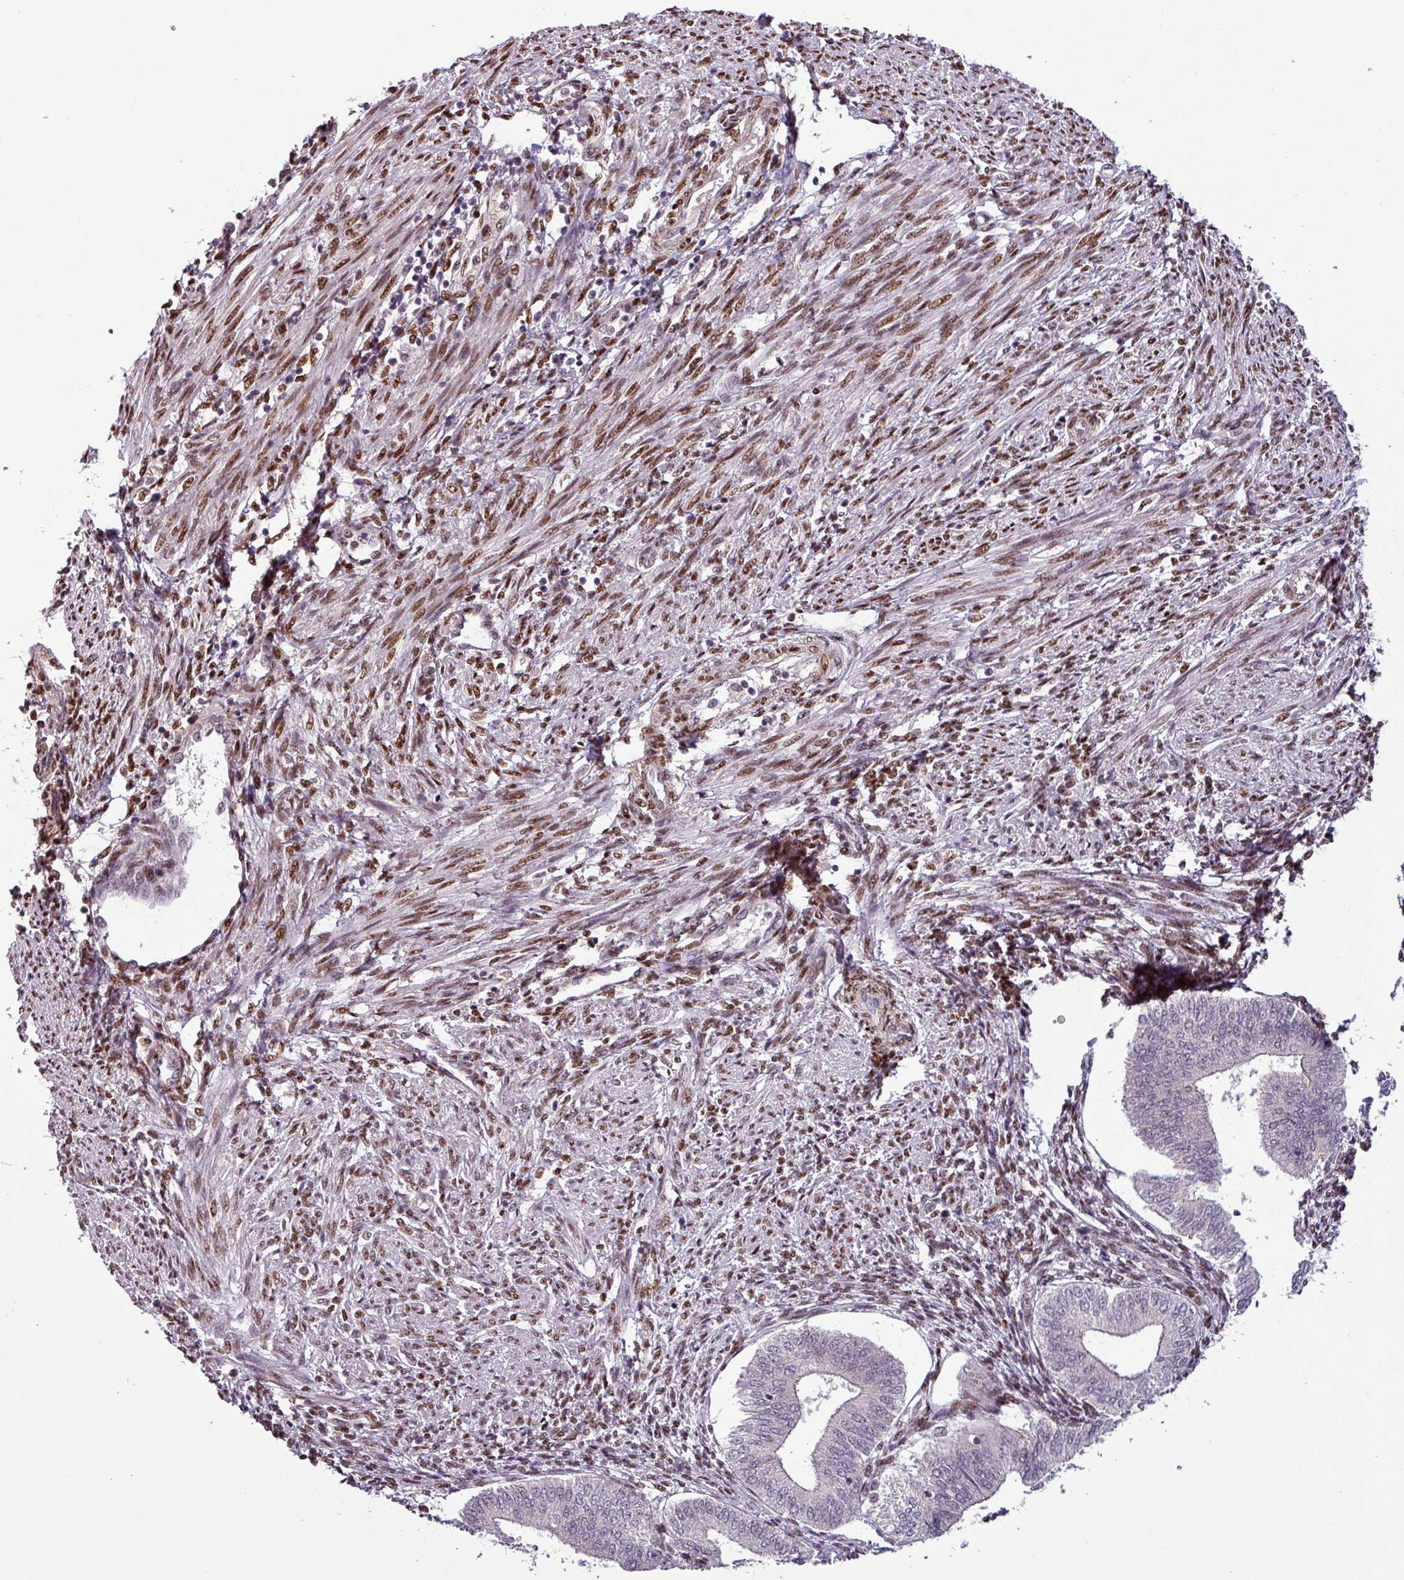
{"staining": {"intensity": "moderate", "quantity": ">75%", "location": "nuclear"}, "tissue": "endometrium", "cell_type": "Cells in endometrial stroma", "image_type": "normal", "snomed": [{"axis": "morphology", "description": "Normal tissue, NOS"}, {"axis": "topography", "description": "Endometrium"}], "caption": "Immunohistochemical staining of normal endometrium displays >75% levels of moderate nuclear protein positivity in about >75% of cells in endometrial stroma.", "gene": "IRF2BPL", "patient": {"sex": "female", "age": 34}}